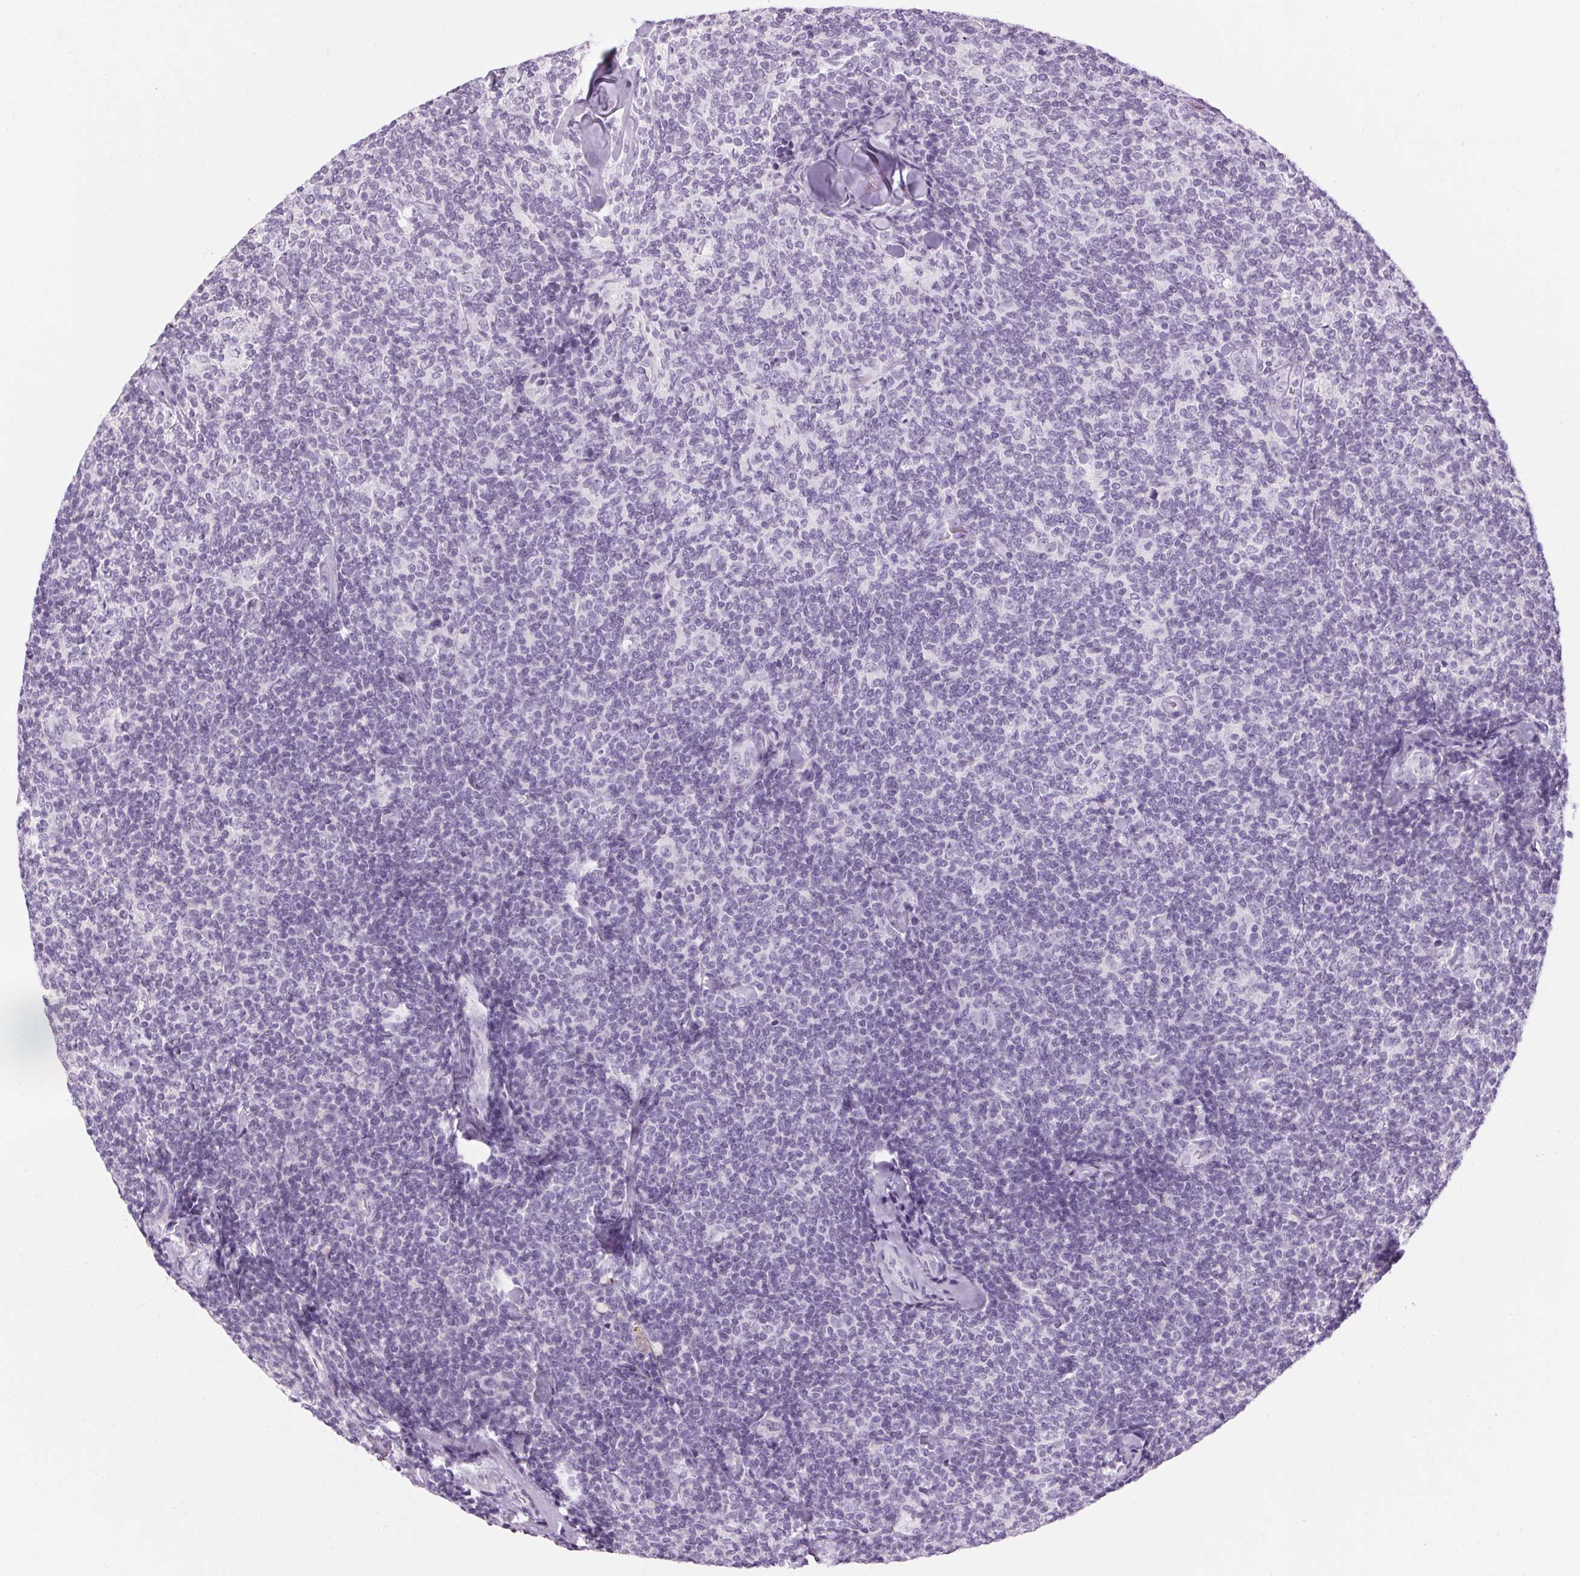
{"staining": {"intensity": "negative", "quantity": "none", "location": "none"}, "tissue": "lymphoma", "cell_type": "Tumor cells", "image_type": "cancer", "snomed": [{"axis": "morphology", "description": "Malignant lymphoma, non-Hodgkin's type, Low grade"}, {"axis": "topography", "description": "Lymph node"}], "caption": "Micrograph shows no significant protein expression in tumor cells of lymphoma.", "gene": "RPTN", "patient": {"sex": "female", "age": 56}}